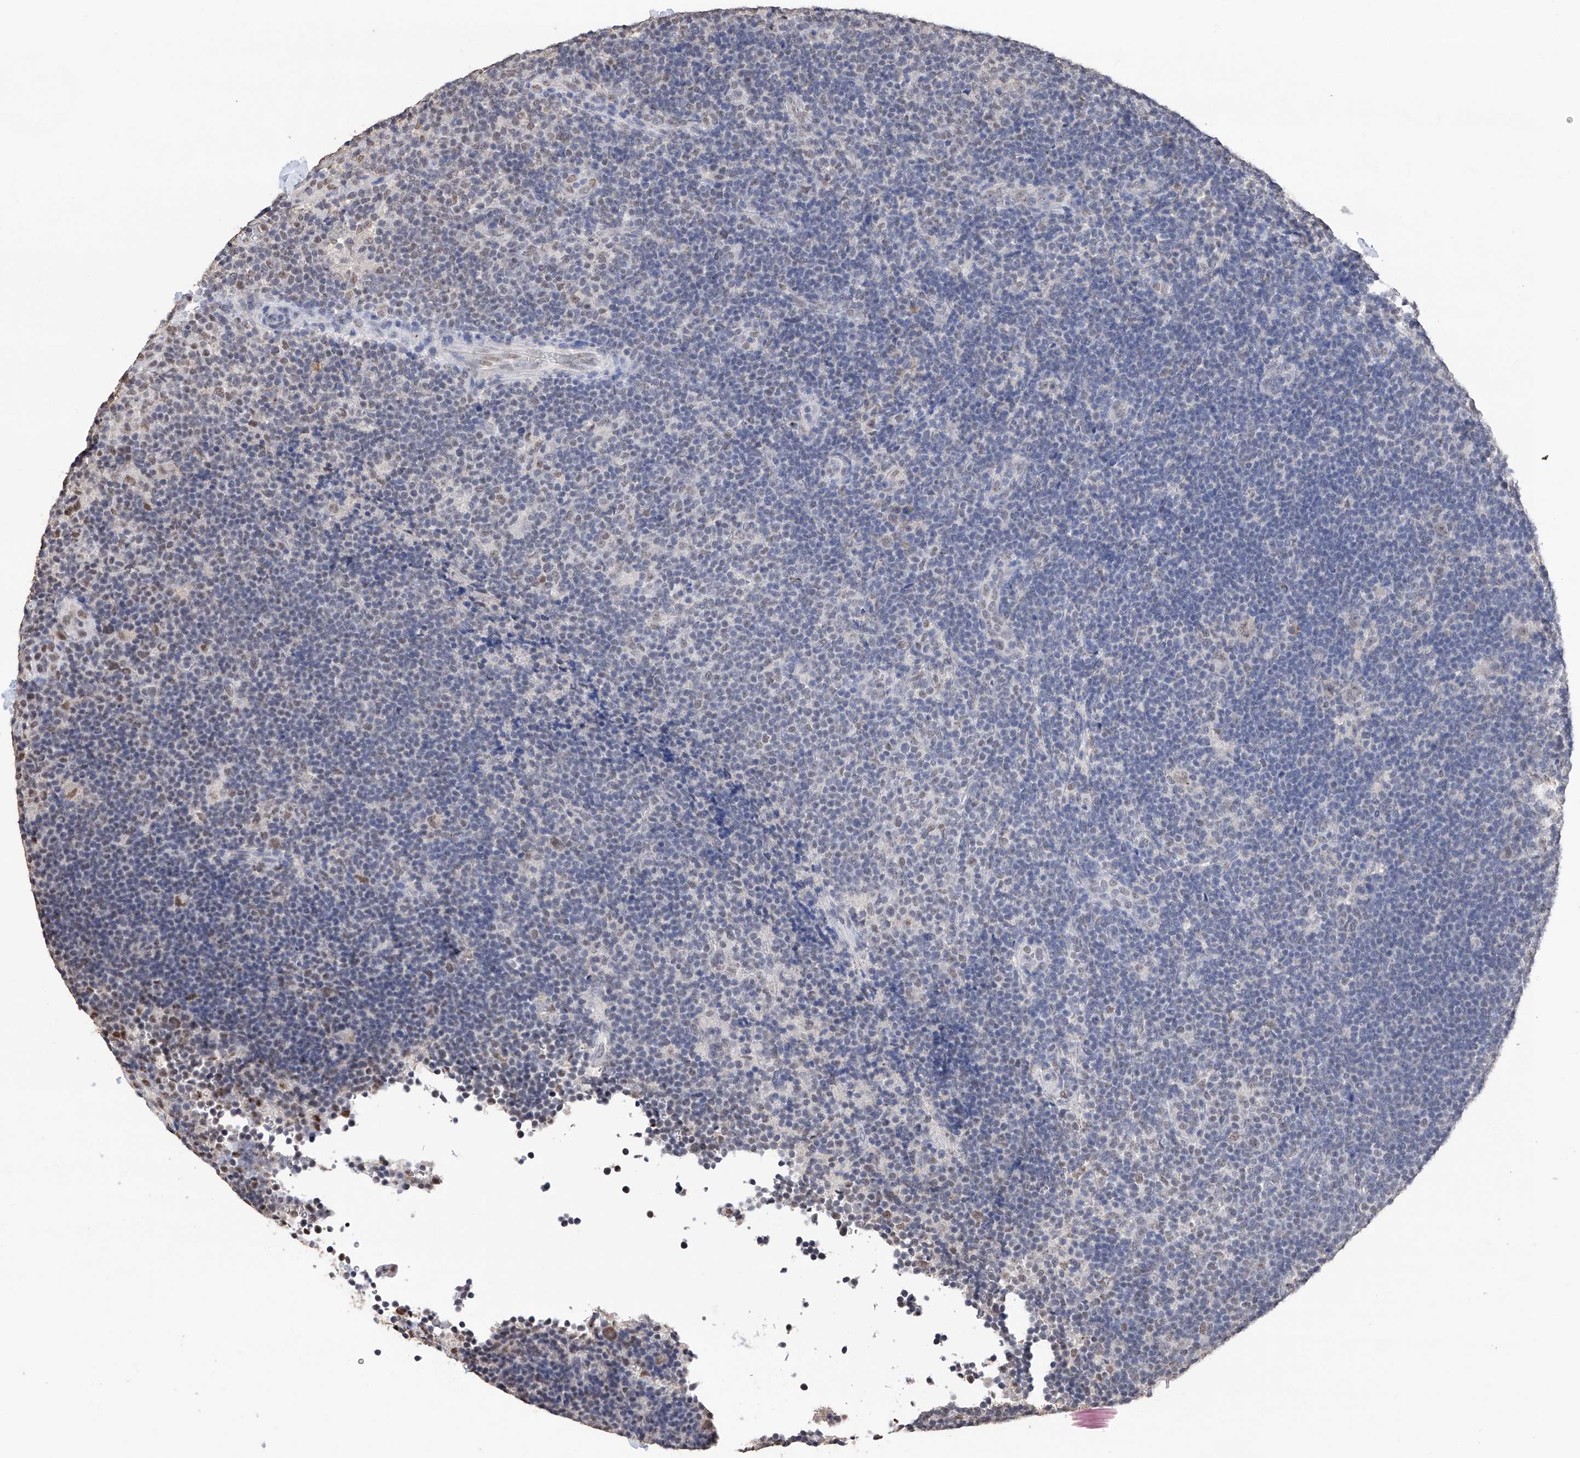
{"staining": {"intensity": "negative", "quantity": "none", "location": "none"}, "tissue": "lymphoma", "cell_type": "Tumor cells", "image_type": "cancer", "snomed": [{"axis": "morphology", "description": "Hodgkin's disease, NOS"}, {"axis": "topography", "description": "Lymph node"}], "caption": "Immunohistochemistry (IHC) photomicrograph of neoplastic tissue: human lymphoma stained with DAB demonstrates no significant protein positivity in tumor cells.", "gene": "DMAP1", "patient": {"sex": "female", "age": 57}}